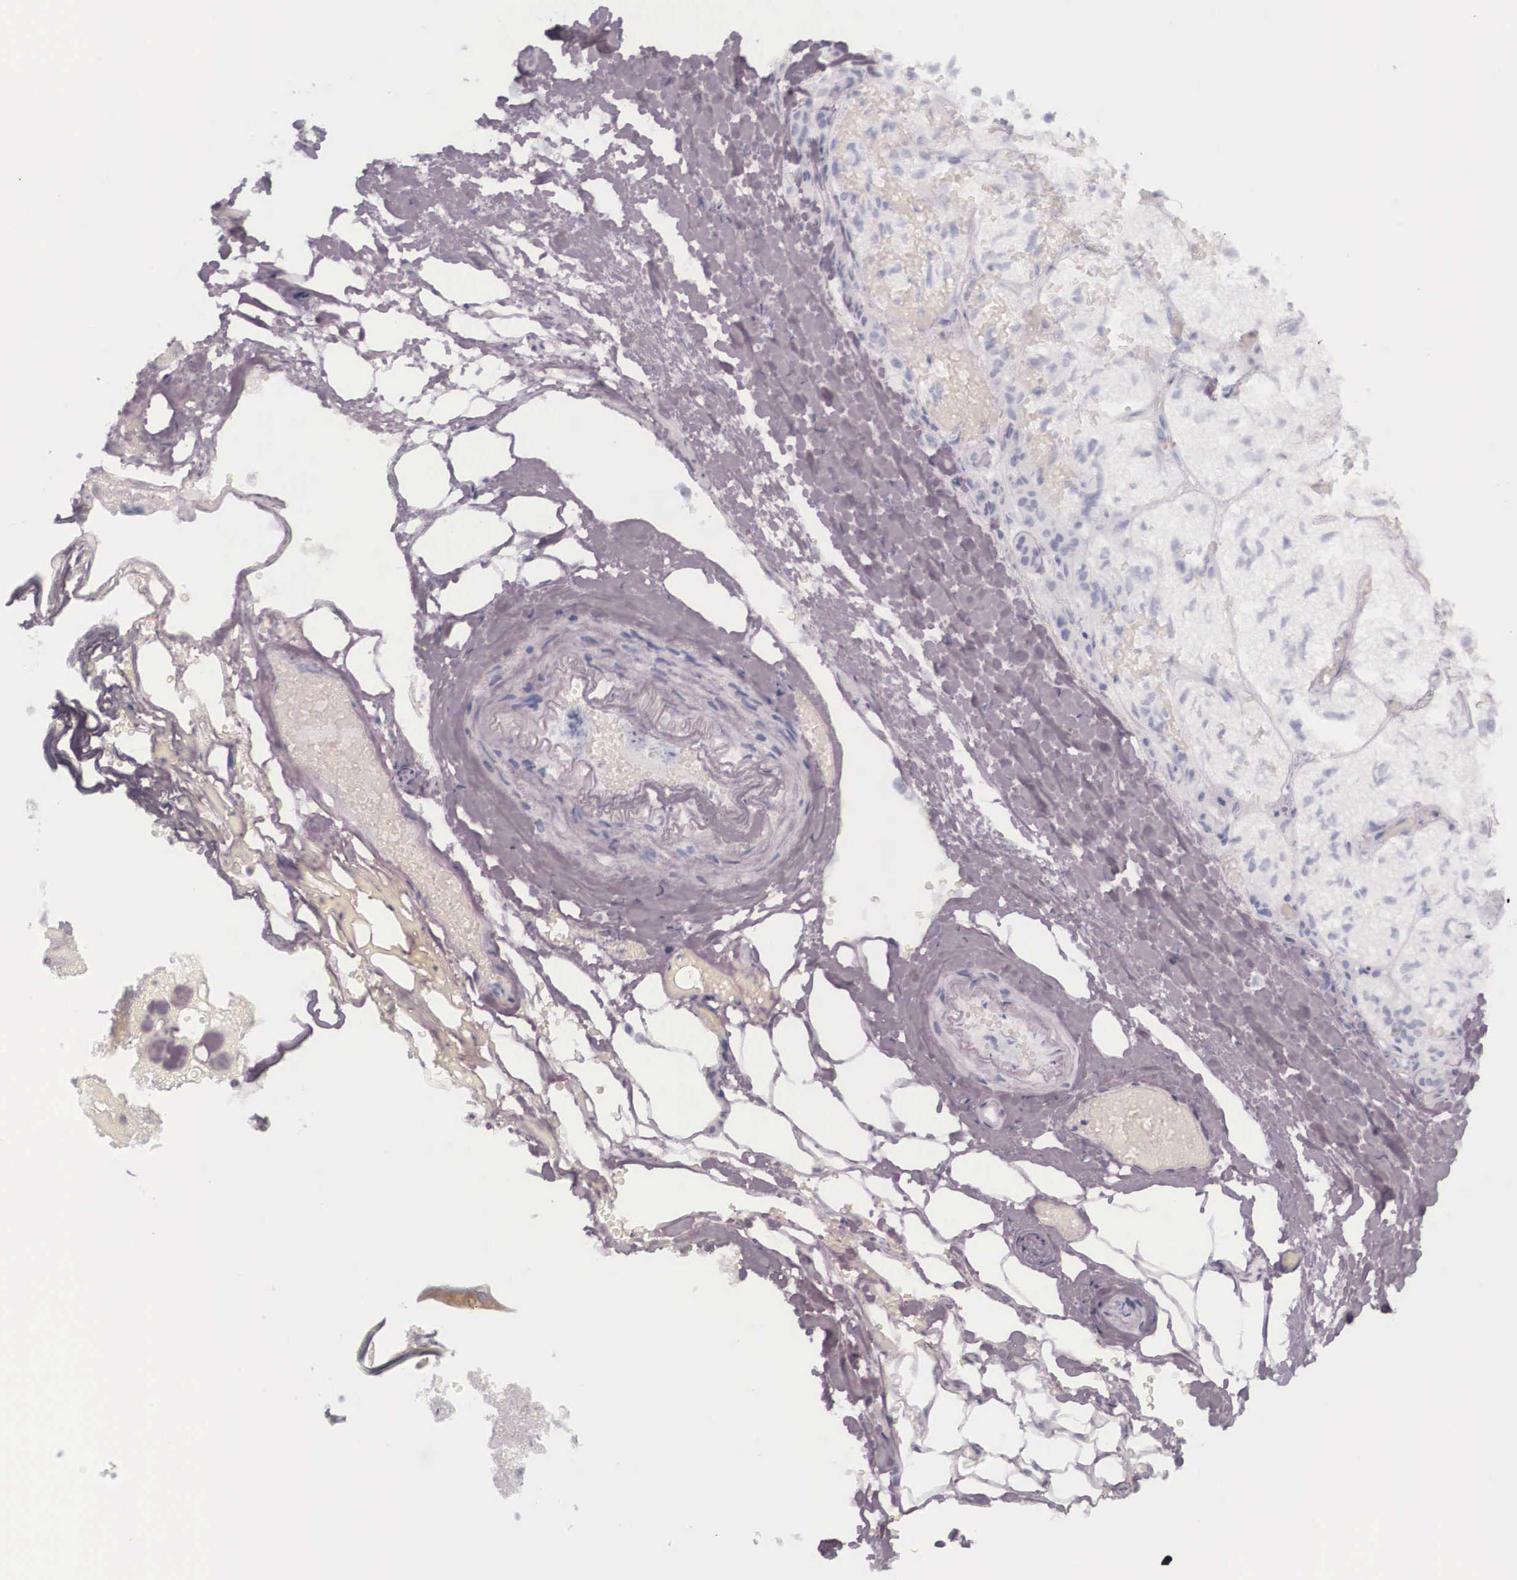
{"staining": {"intensity": "negative", "quantity": "none", "location": "none"}, "tissue": "adrenal gland", "cell_type": "Glandular cells", "image_type": "normal", "snomed": [{"axis": "morphology", "description": "Normal tissue, NOS"}, {"axis": "topography", "description": "Adrenal gland"}], "caption": "This is a photomicrograph of immunohistochemistry staining of benign adrenal gland, which shows no positivity in glandular cells.", "gene": "KRT14", "patient": {"sex": "male", "age": 53}}